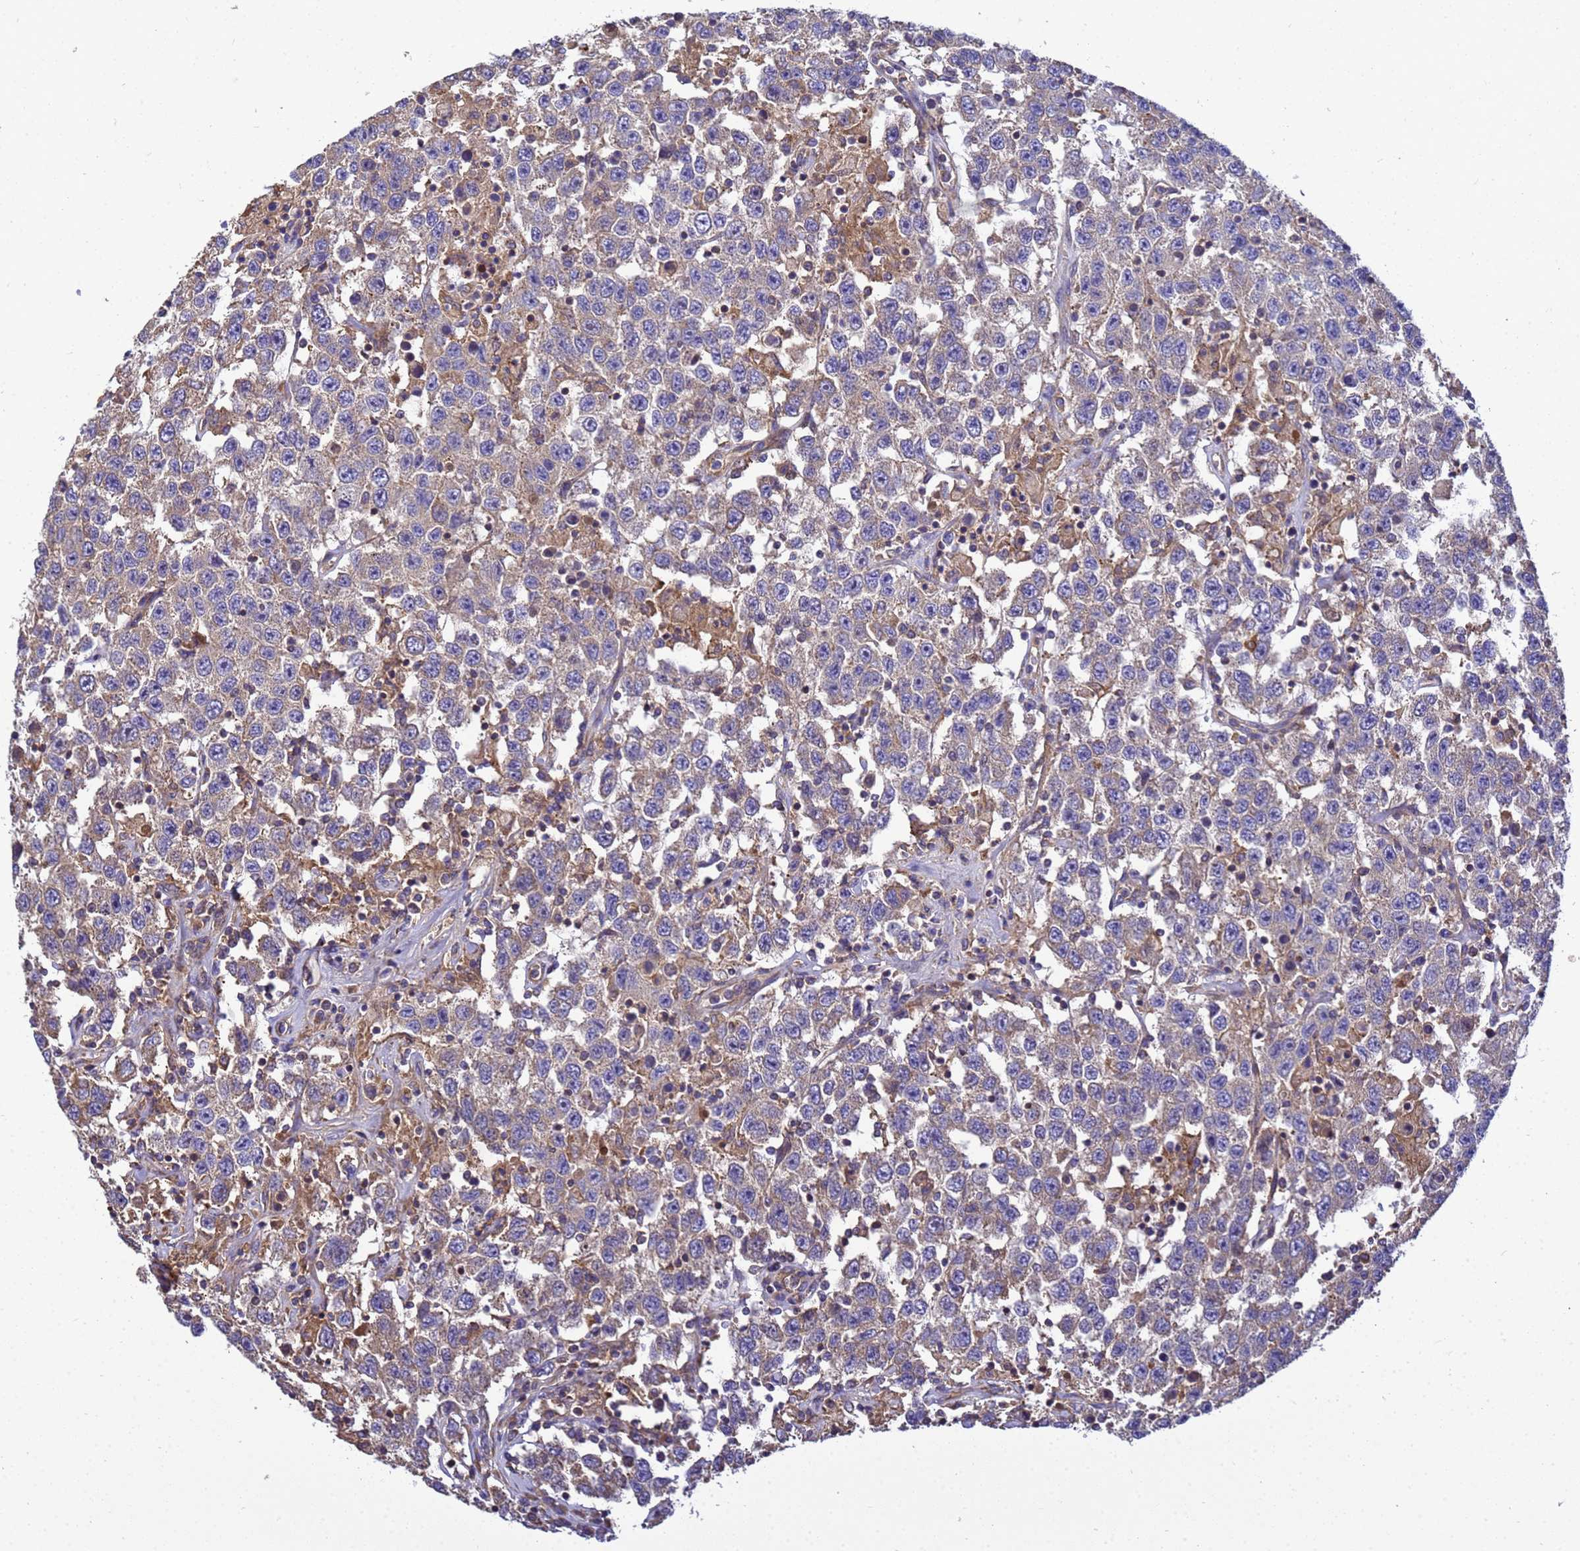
{"staining": {"intensity": "weak", "quantity": "<25%", "location": "cytoplasmic/membranous"}, "tissue": "testis cancer", "cell_type": "Tumor cells", "image_type": "cancer", "snomed": [{"axis": "morphology", "description": "Seminoma, NOS"}, {"axis": "topography", "description": "Testis"}], "caption": "This is an immunohistochemistry (IHC) histopathology image of human testis seminoma. There is no staining in tumor cells.", "gene": "BECN1", "patient": {"sex": "male", "age": 41}}